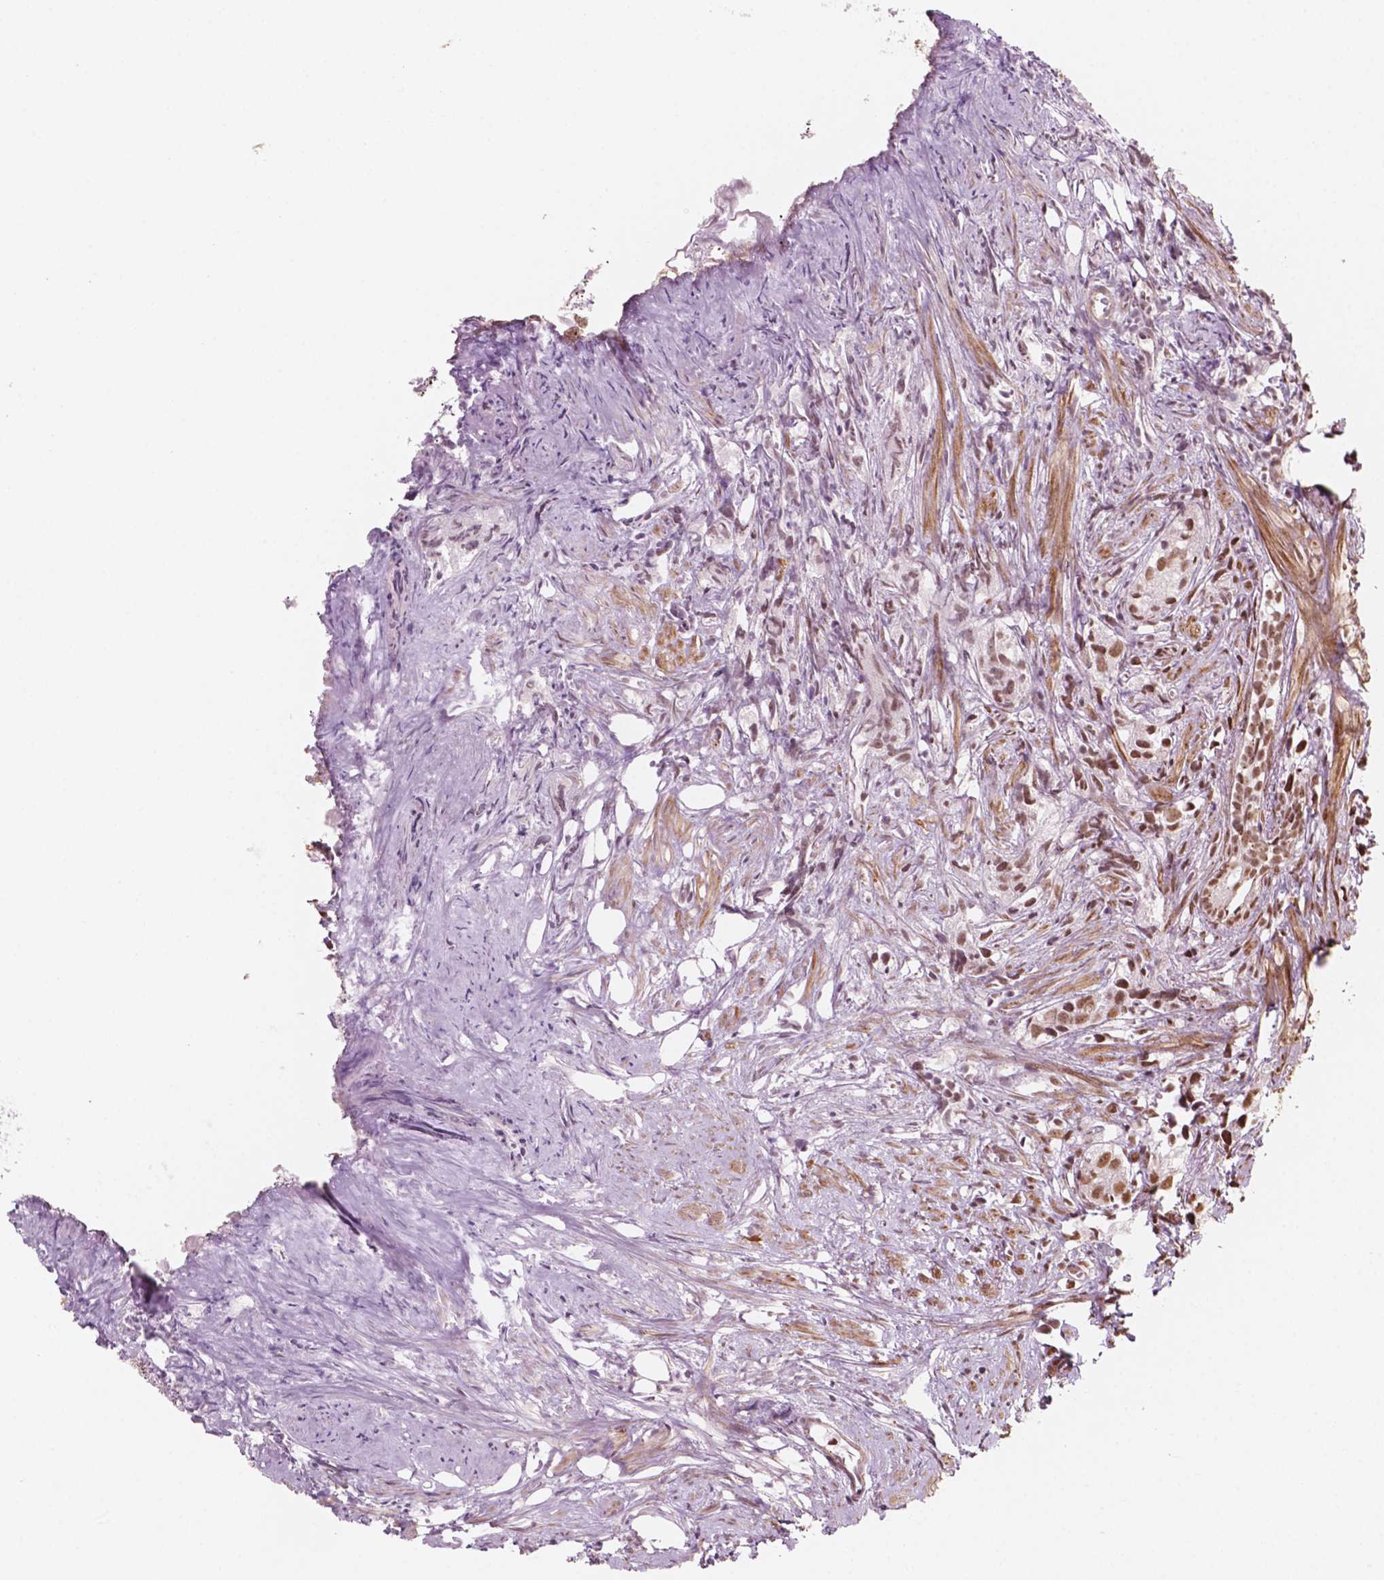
{"staining": {"intensity": "moderate", "quantity": ">75%", "location": "nuclear"}, "tissue": "prostate cancer", "cell_type": "Tumor cells", "image_type": "cancer", "snomed": [{"axis": "morphology", "description": "Adenocarcinoma, High grade"}, {"axis": "topography", "description": "Prostate"}], "caption": "Immunohistochemistry (IHC) micrograph of neoplastic tissue: human prostate cancer stained using immunohistochemistry reveals medium levels of moderate protein expression localized specifically in the nuclear of tumor cells, appearing as a nuclear brown color.", "gene": "GTF3C5", "patient": {"sex": "male", "age": 68}}